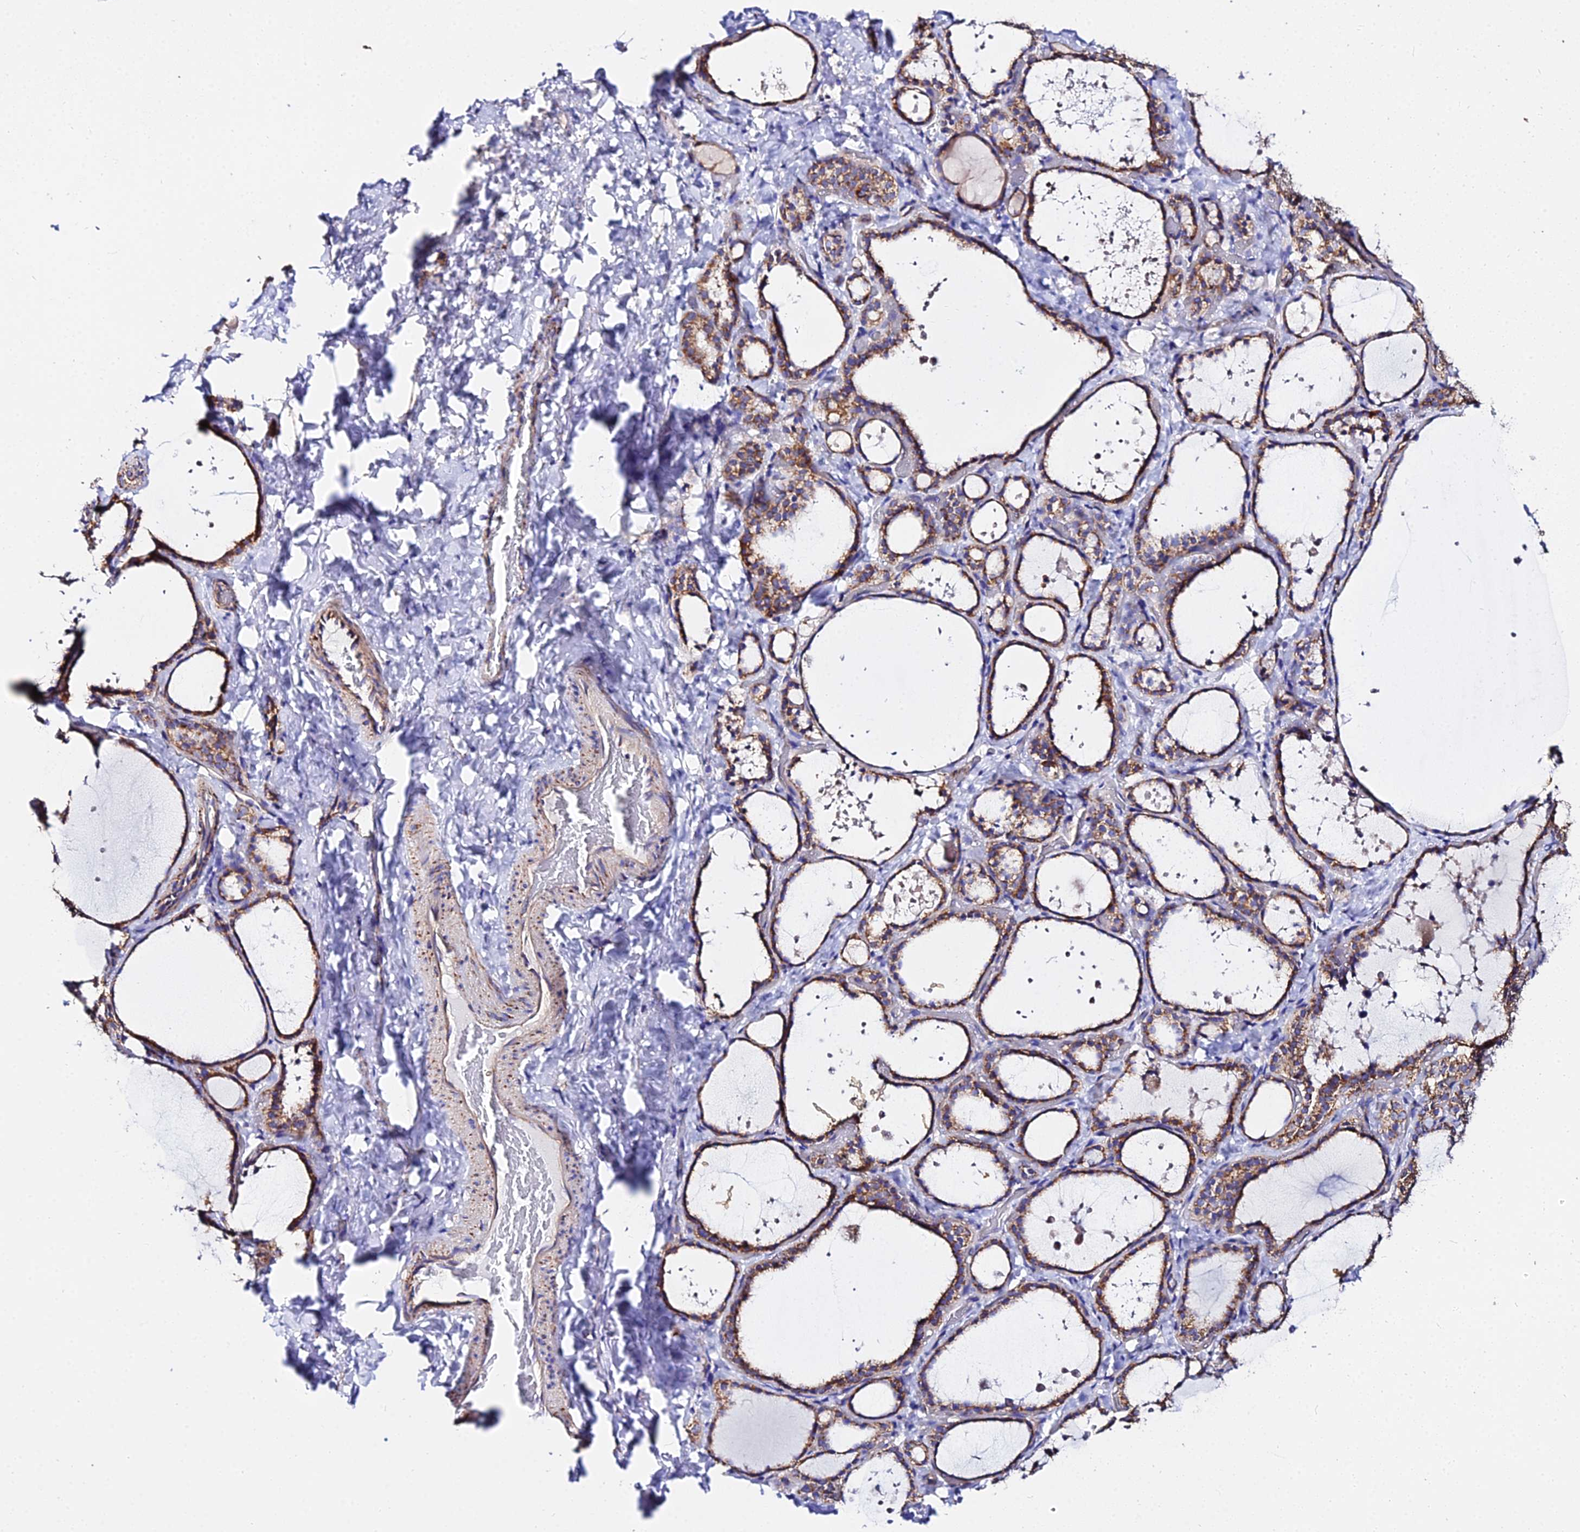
{"staining": {"intensity": "moderate", "quantity": ">75%", "location": "cytoplasmic/membranous"}, "tissue": "thyroid gland", "cell_type": "Glandular cells", "image_type": "normal", "snomed": [{"axis": "morphology", "description": "Normal tissue, NOS"}, {"axis": "topography", "description": "Thyroid gland"}], "caption": "Benign thyroid gland displays moderate cytoplasmic/membranous staining in approximately >75% of glandular cells, visualized by immunohistochemistry. The staining was performed using DAB (3,3'-diaminobenzidine), with brown indicating positive protein expression. Nuclei are stained blue with hematoxylin.", "gene": "ZNF573", "patient": {"sex": "female", "age": 44}}